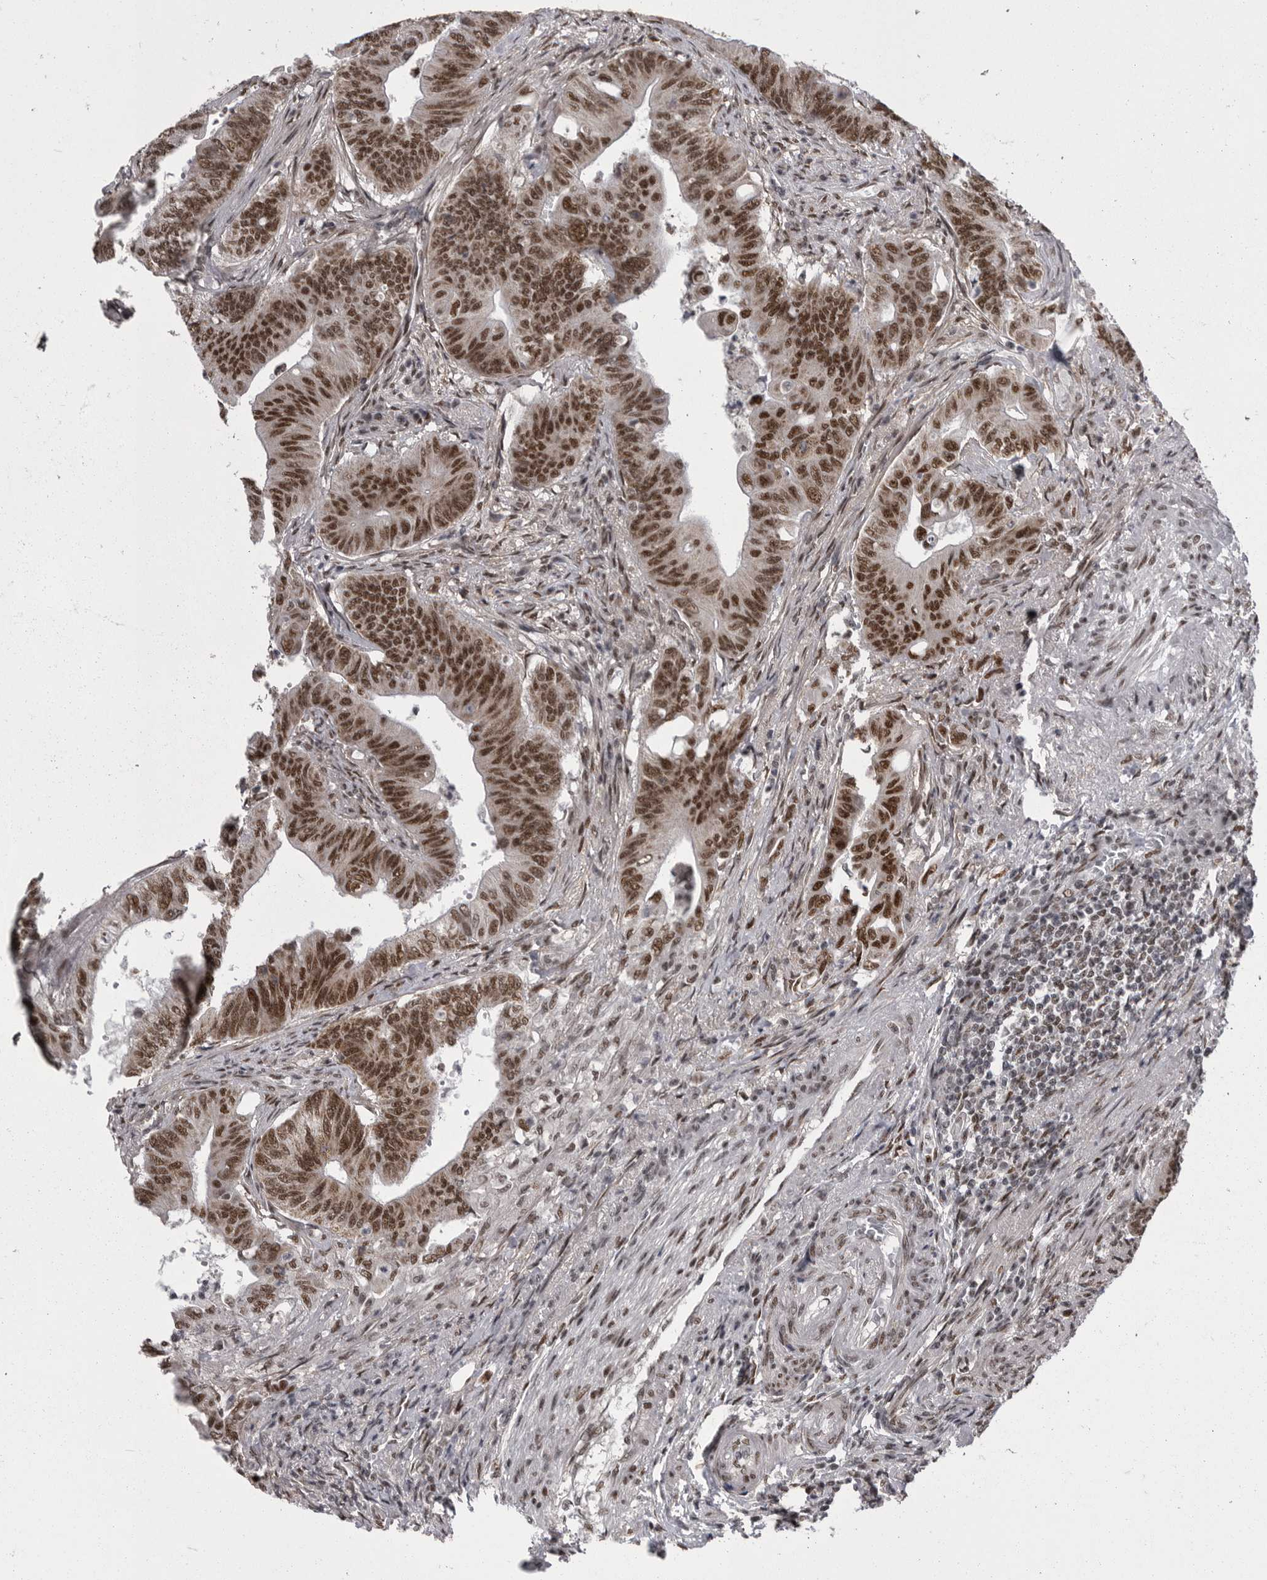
{"staining": {"intensity": "strong", "quantity": ">75%", "location": "nuclear"}, "tissue": "colorectal cancer", "cell_type": "Tumor cells", "image_type": "cancer", "snomed": [{"axis": "morphology", "description": "Adenoma, NOS"}, {"axis": "morphology", "description": "Adenocarcinoma, NOS"}, {"axis": "topography", "description": "Colon"}], "caption": "Strong nuclear positivity is seen in about >75% of tumor cells in colorectal adenocarcinoma.", "gene": "MEPCE", "patient": {"sex": "male", "age": 79}}